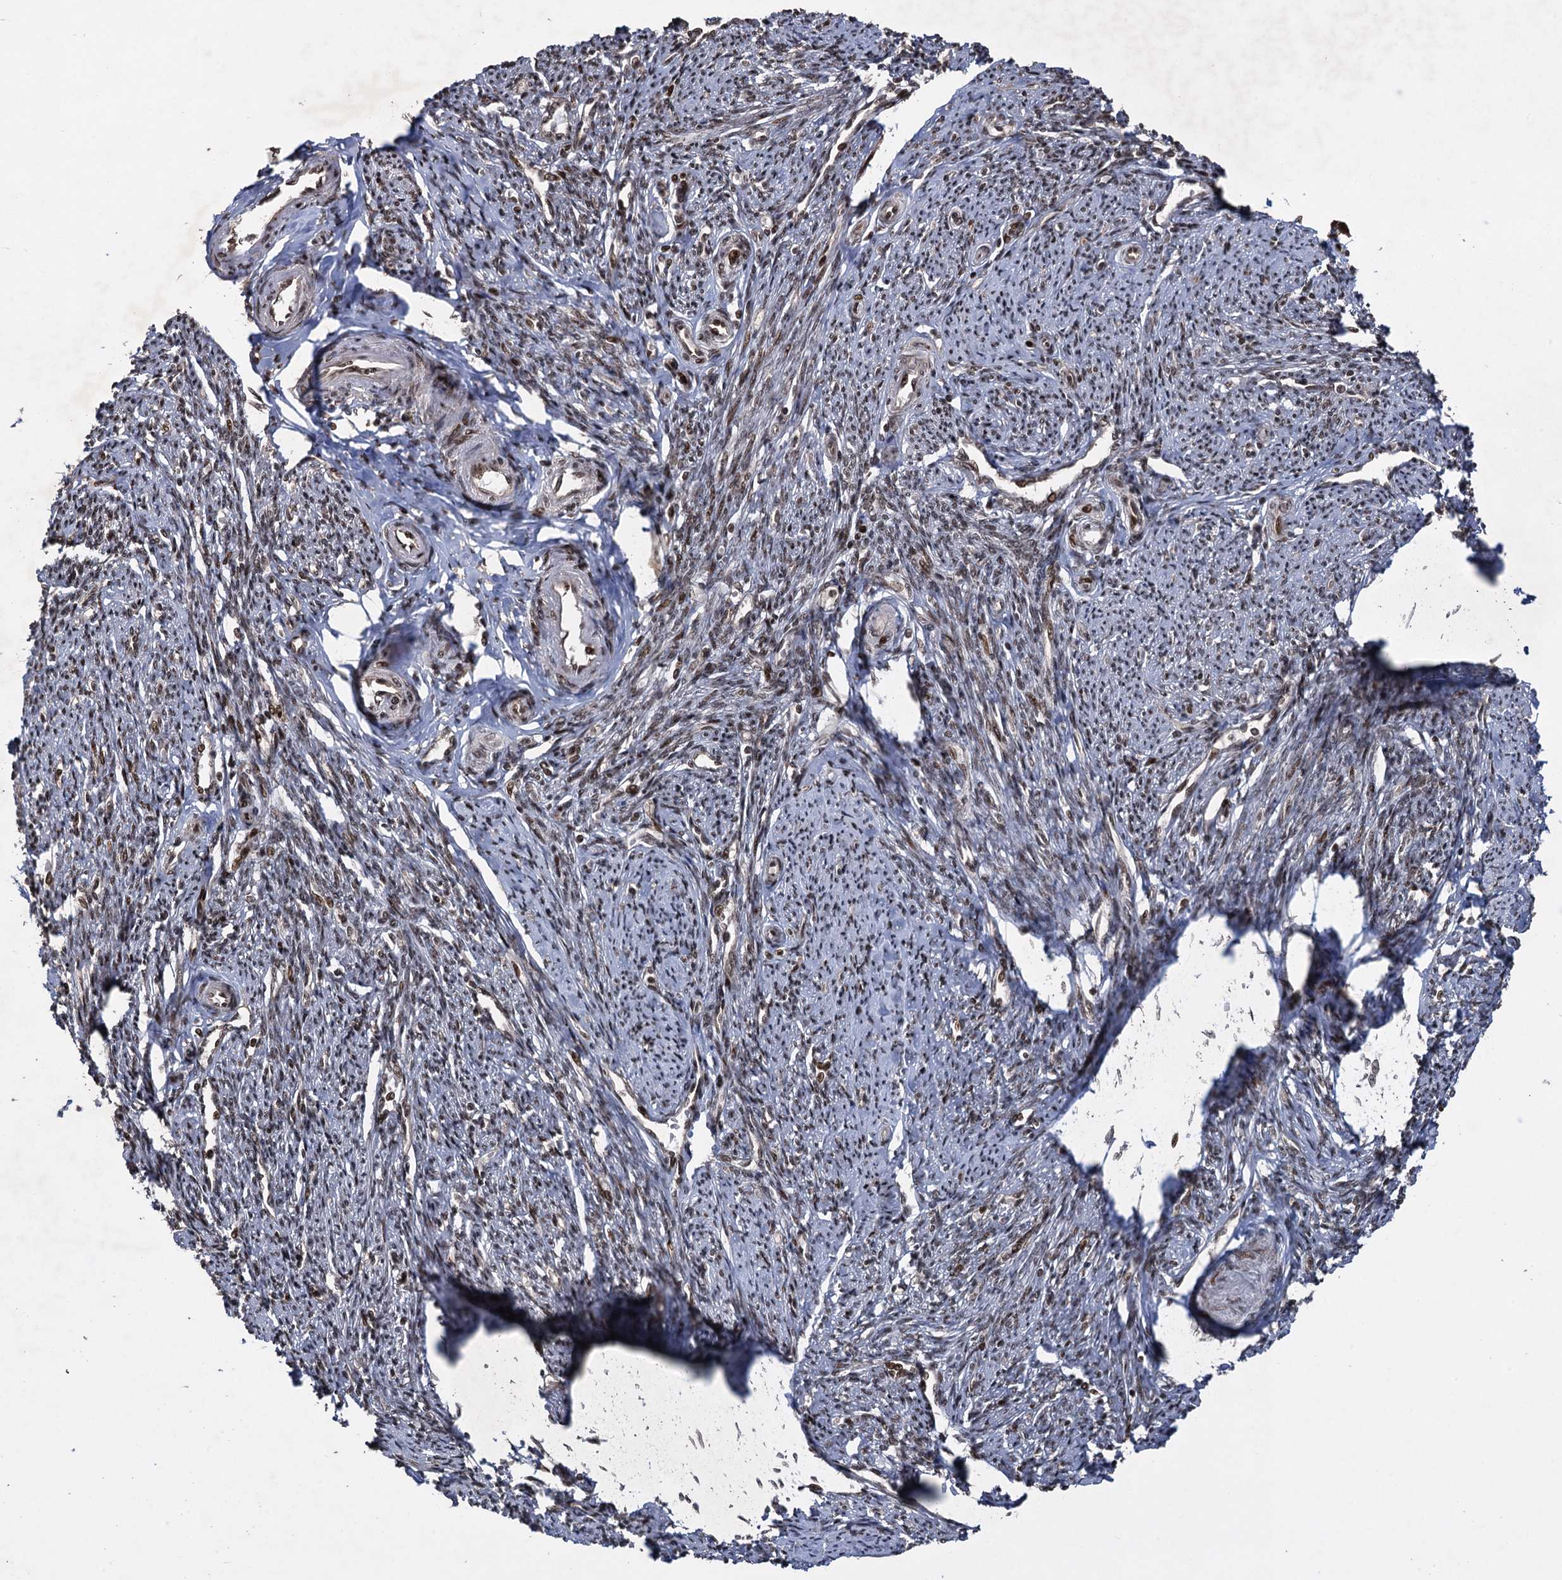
{"staining": {"intensity": "moderate", "quantity": ">75%", "location": "nuclear"}, "tissue": "smooth muscle", "cell_type": "Smooth muscle cells", "image_type": "normal", "snomed": [{"axis": "morphology", "description": "Normal tissue, NOS"}, {"axis": "topography", "description": "Smooth muscle"}, {"axis": "topography", "description": "Uterus"}], "caption": "This is a histology image of immunohistochemistry (IHC) staining of unremarkable smooth muscle, which shows moderate positivity in the nuclear of smooth muscle cells.", "gene": "ZNF169", "patient": {"sex": "female", "age": 59}}